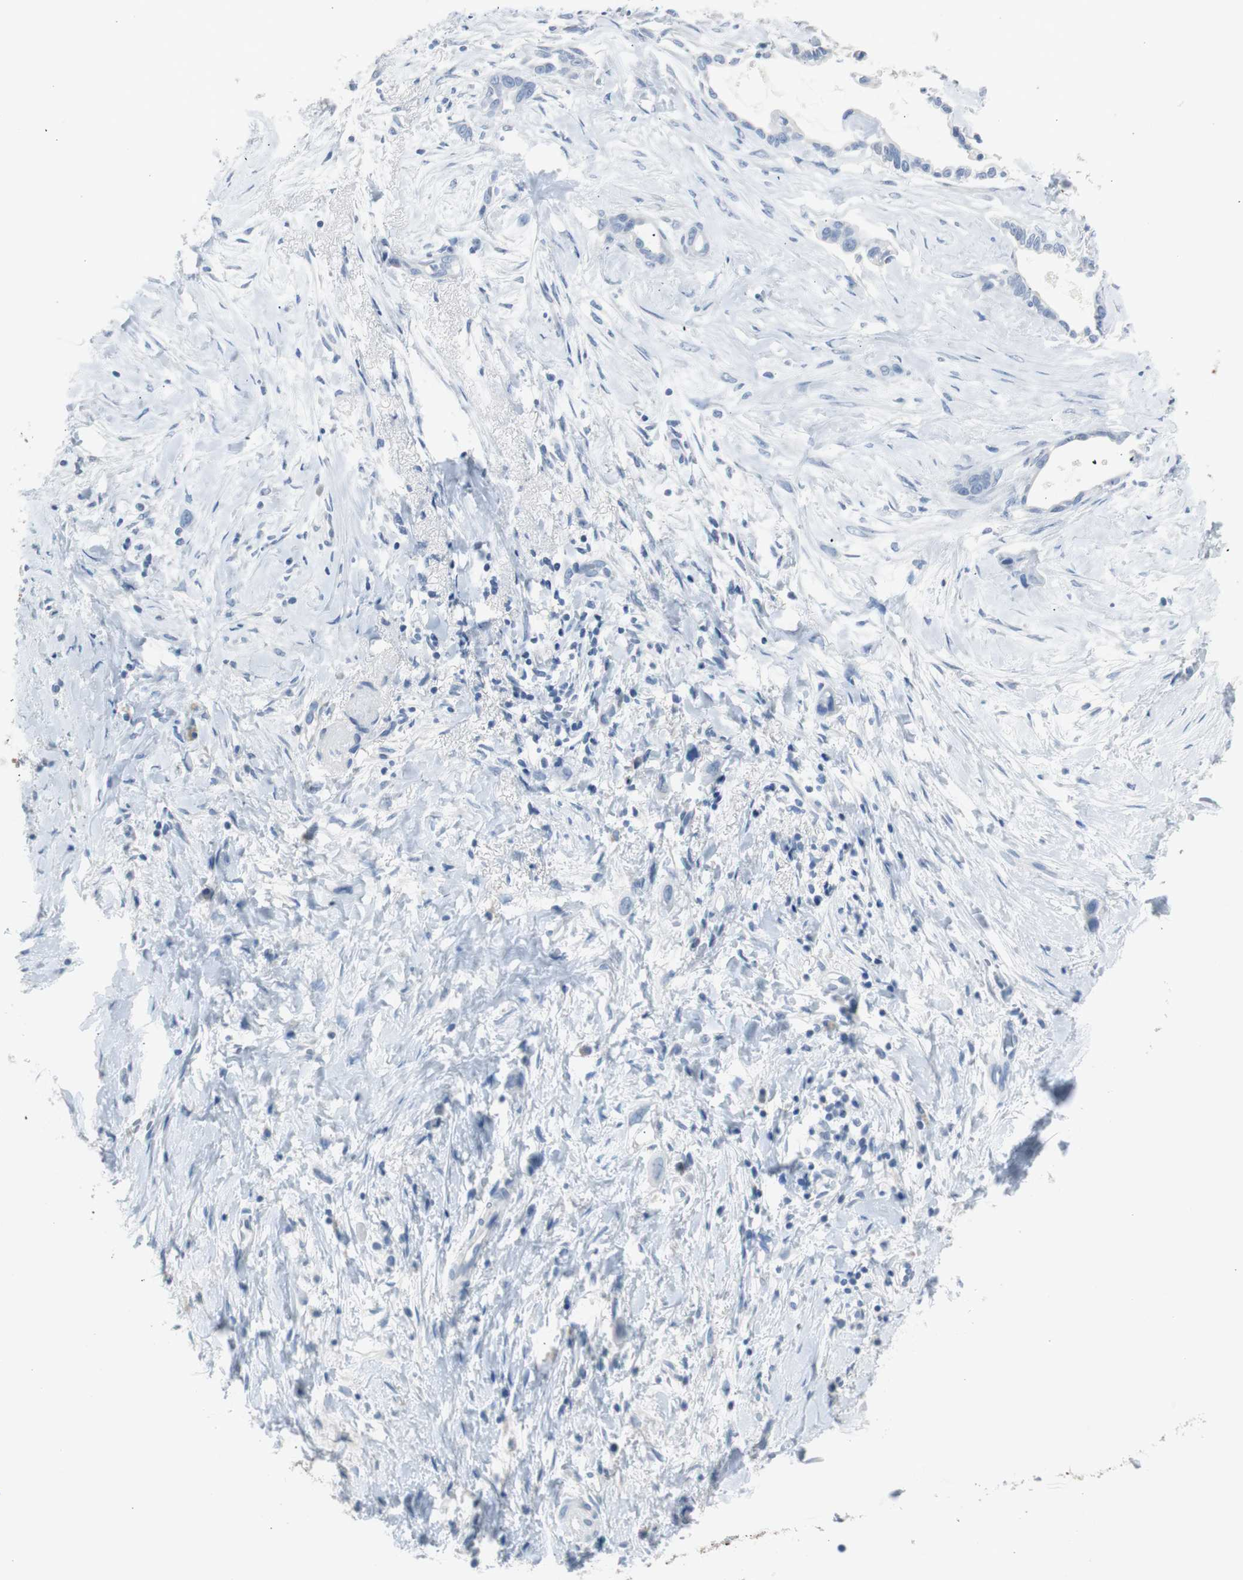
{"staining": {"intensity": "negative", "quantity": "none", "location": "none"}, "tissue": "liver cancer", "cell_type": "Tumor cells", "image_type": "cancer", "snomed": [{"axis": "morphology", "description": "Cholangiocarcinoma"}, {"axis": "topography", "description": "Liver"}], "caption": "Immunohistochemistry (IHC) of liver cholangiocarcinoma displays no positivity in tumor cells.", "gene": "S100A7", "patient": {"sex": "female", "age": 65}}